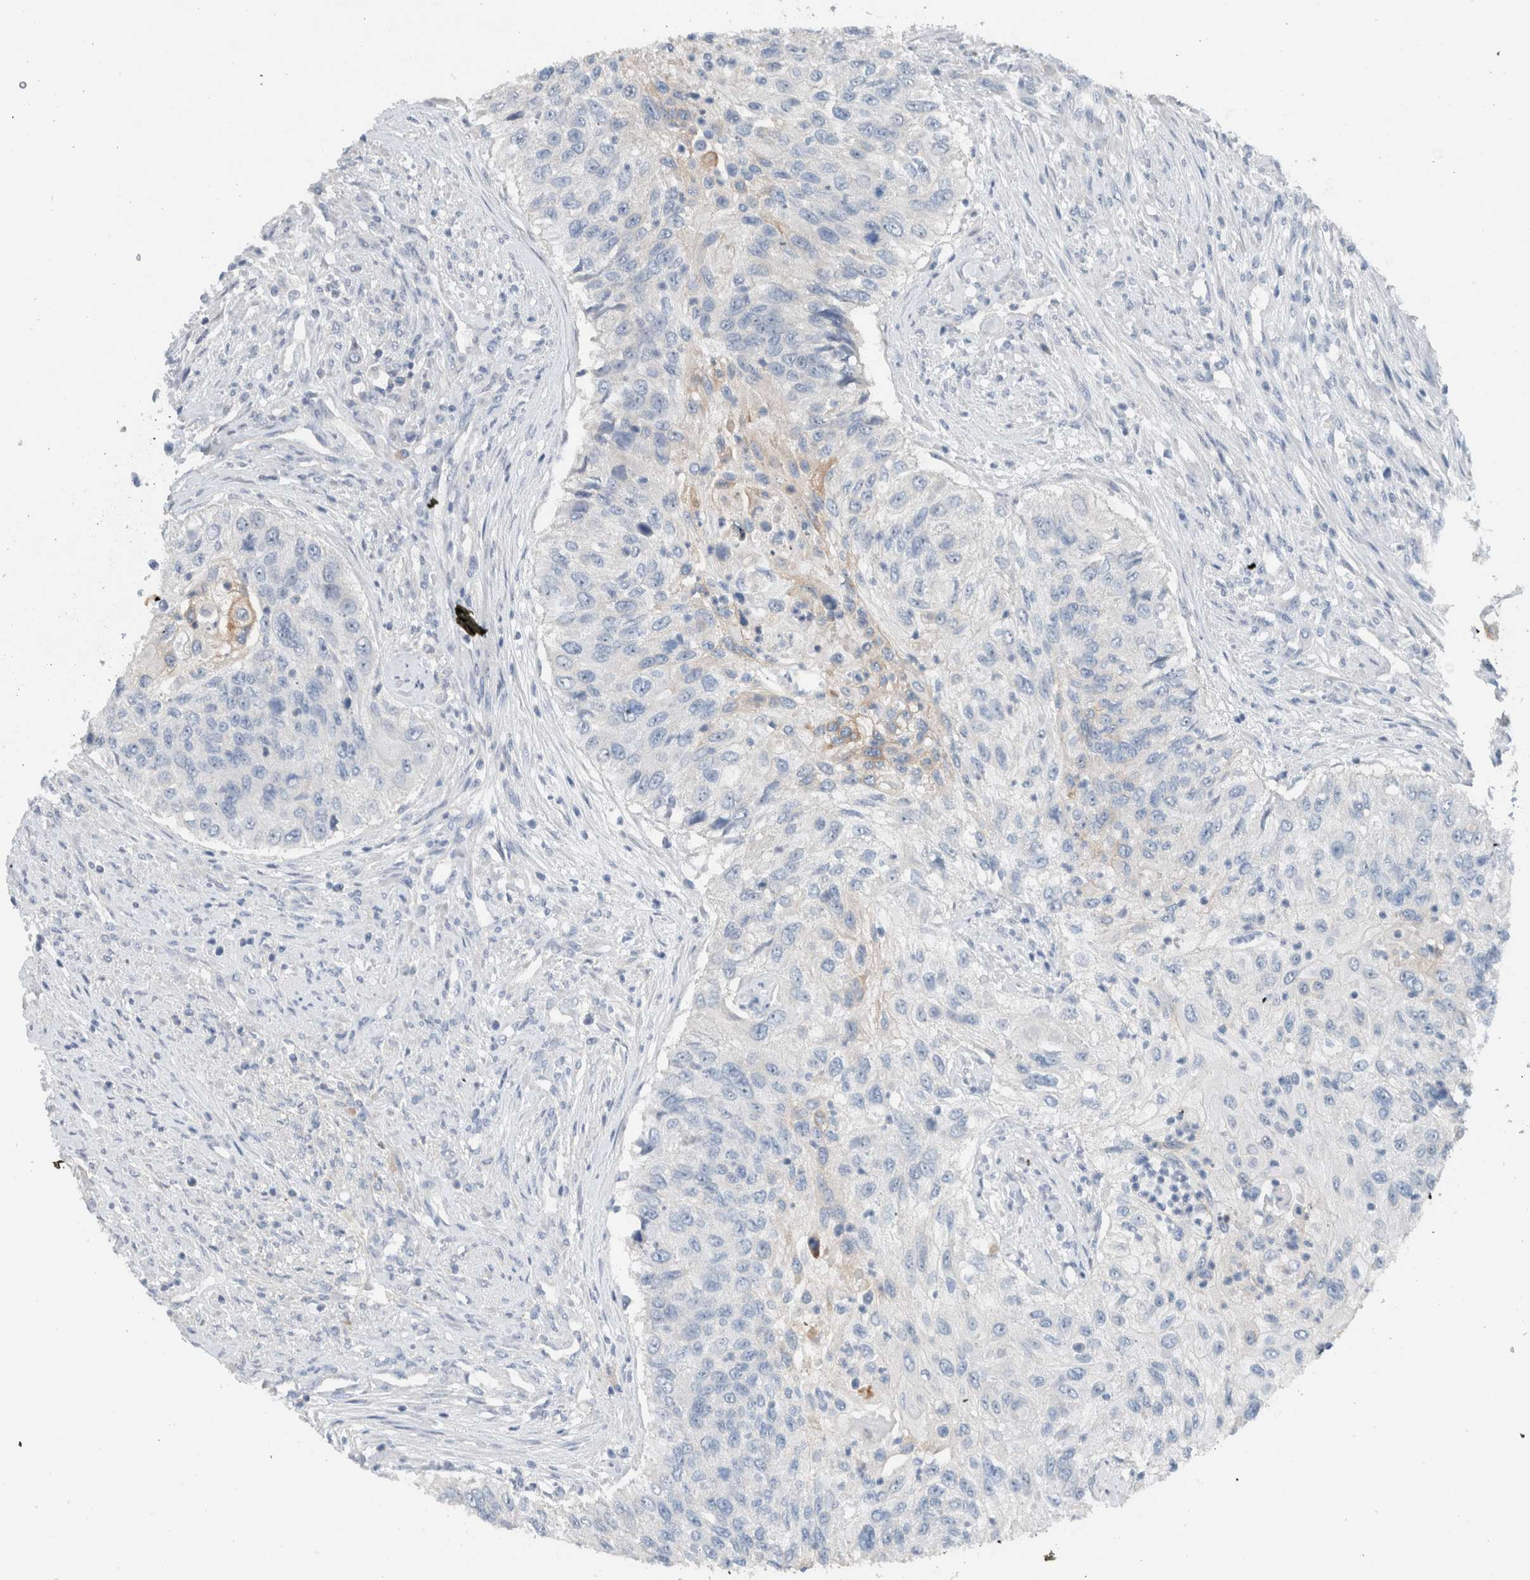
{"staining": {"intensity": "negative", "quantity": "none", "location": "none"}, "tissue": "urothelial cancer", "cell_type": "Tumor cells", "image_type": "cancer", "snomed": [{"axis": "morphology", "description": "Urothelial carcinoma, High grade"}, {"axis": "topography", "description": "Urinary bladder"}], "caption": "Urothelial carcinoma (high-grade) was stained to show a protein in brown. There is no significant positivity in tumor cells.", "gene": "DUOX1", "patient": {"sex": "female", "age": 60}}